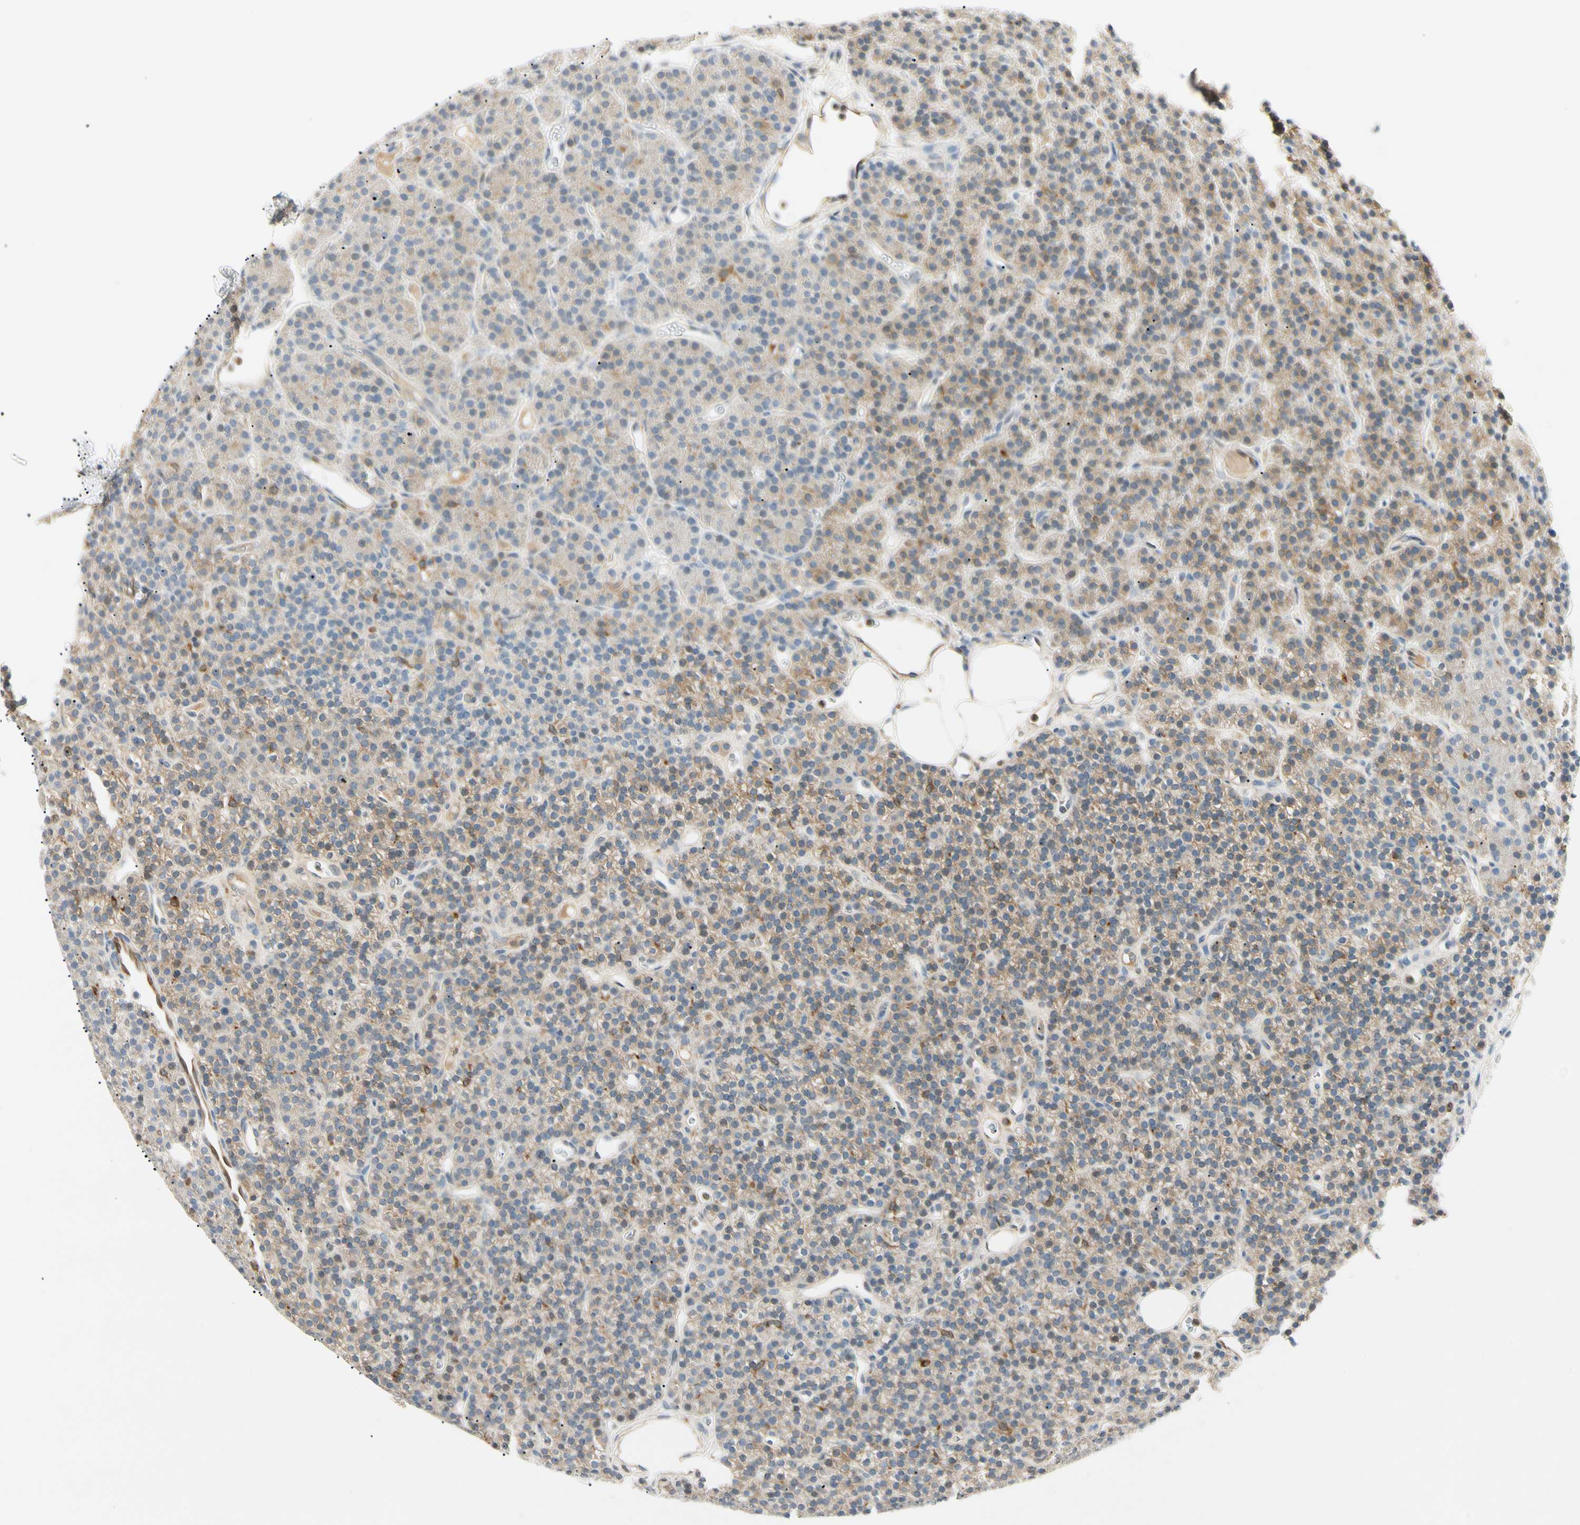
{"staining": {"intensity": "weak", "quantity": ">75%", "location": "cytoplasmic/membranous"}, "tissue": "parathyroid gland", "cell_type": "Glandular cells", "image_type": "normal", "snomed": [{"axis": "morphology", "description": "Normal tissue, NOS"}, {"axis": "morphology", "description": "Hyperplasia, NOS"}, {"axis": "topography", "description": "Parathyroid gland"}], "caption": "The histopathology image displays immunohistochemical staining of unremarkable parathyroid gland. There is weak cytoplasmic/membranous expression is present in approximately >75% of glandular cells.", "gene": "LPCAT2", "patient": {"sex": "male", "age": 44}}